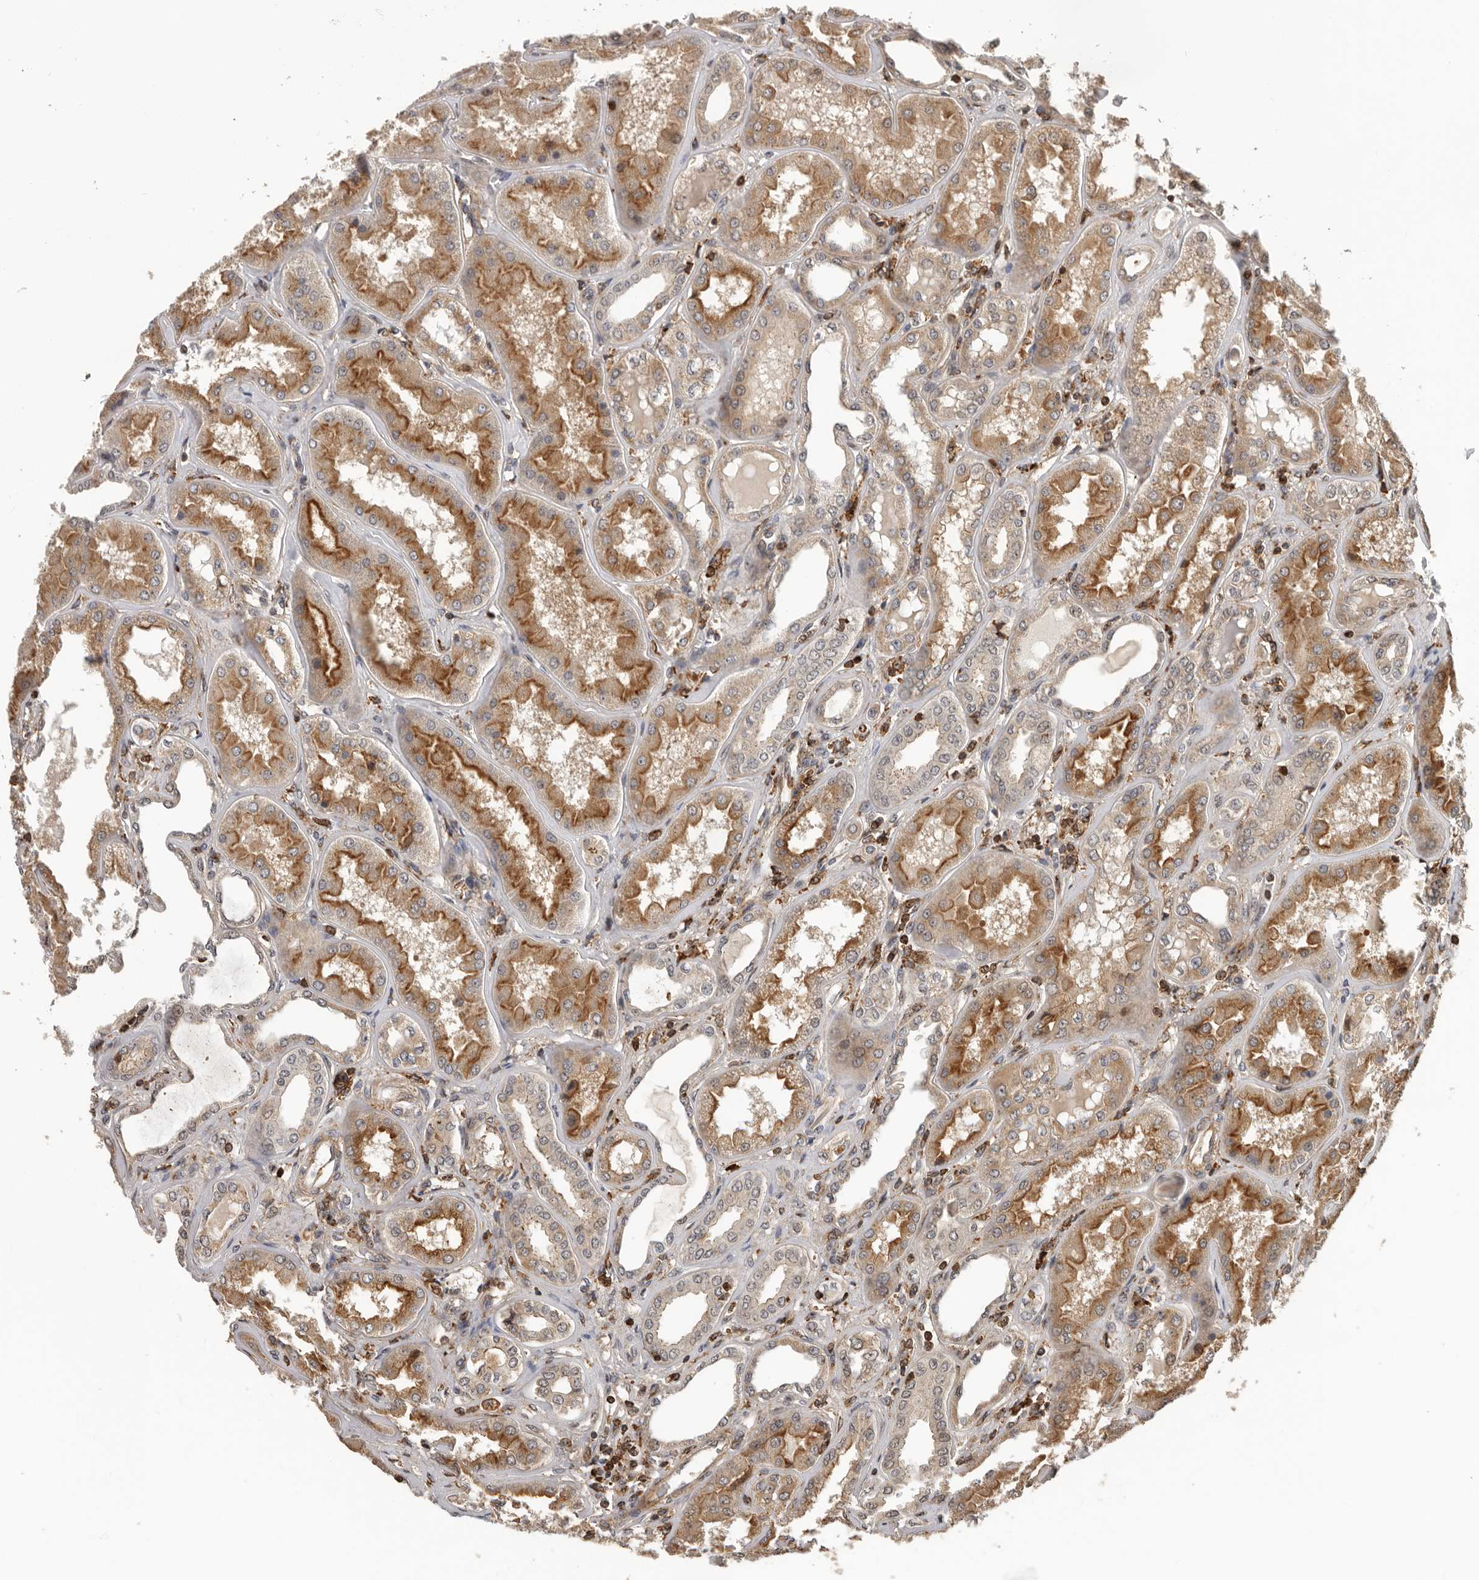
{"staining": {"intensity": "moderate", "quantity": ">75%", "location": "cytoplasmic/membranous"}, "tissue": "kidney", "cell_type": "Cells in glomeruli", "image_type": "normal", "snomed": [{"axis": "morphology", "description": "Normal tissue, NOS"}, {"axis": "topography", "description": "Kidney"}], "caption": "The immunohistochemical stain labels moderate cytoplasmic/membranous staining in cells in glomeruli of normal kidney.", "gene": "RNF157", "patient": {"sex": "female", "age": 56}}